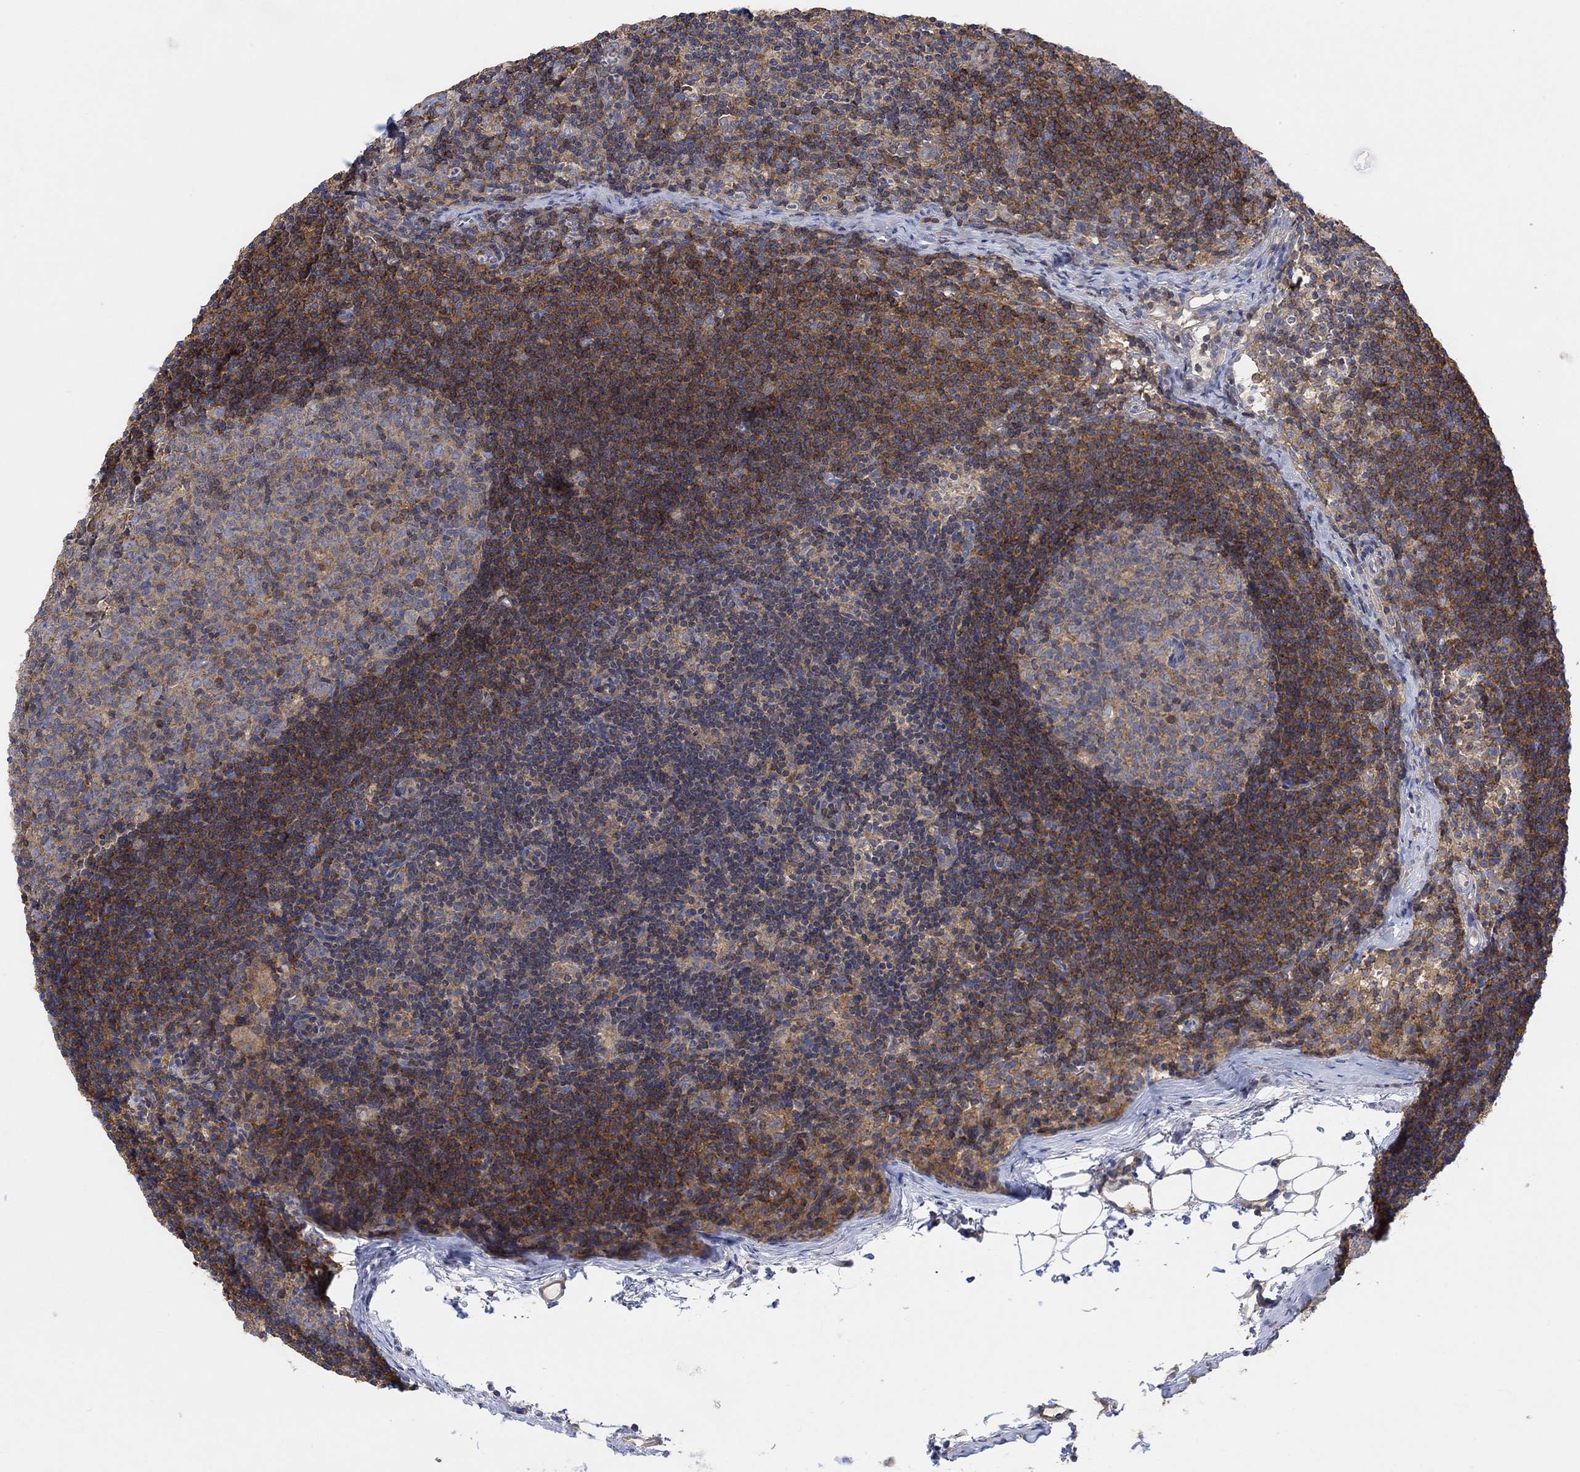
{"staining": {"intensity": "weak", "quantity": "25%-75%", "location": "cytoplasmic/membranous"}, "tissue": "lymph node", "cell_type": "Germinal center cells", "image_type": "normal", "snomed": [{"axis": "morphology", "description": "Normal tissue, NOS"}, {"axis": "topography", "description": "Lymph node"}], "caption": "Protein positivity by IHC exhibits weak cytoplasmic/membranous positivity in about 25%-75% of germinal center cells in unremarkable lymph node. The staining is performed using DAB brown chromogen to label protein expression. The nuclei are counter-stained blue using hematoxylin.", "gene": "BLOC1S3", "patient": {"sex": "female", "age": 34}}